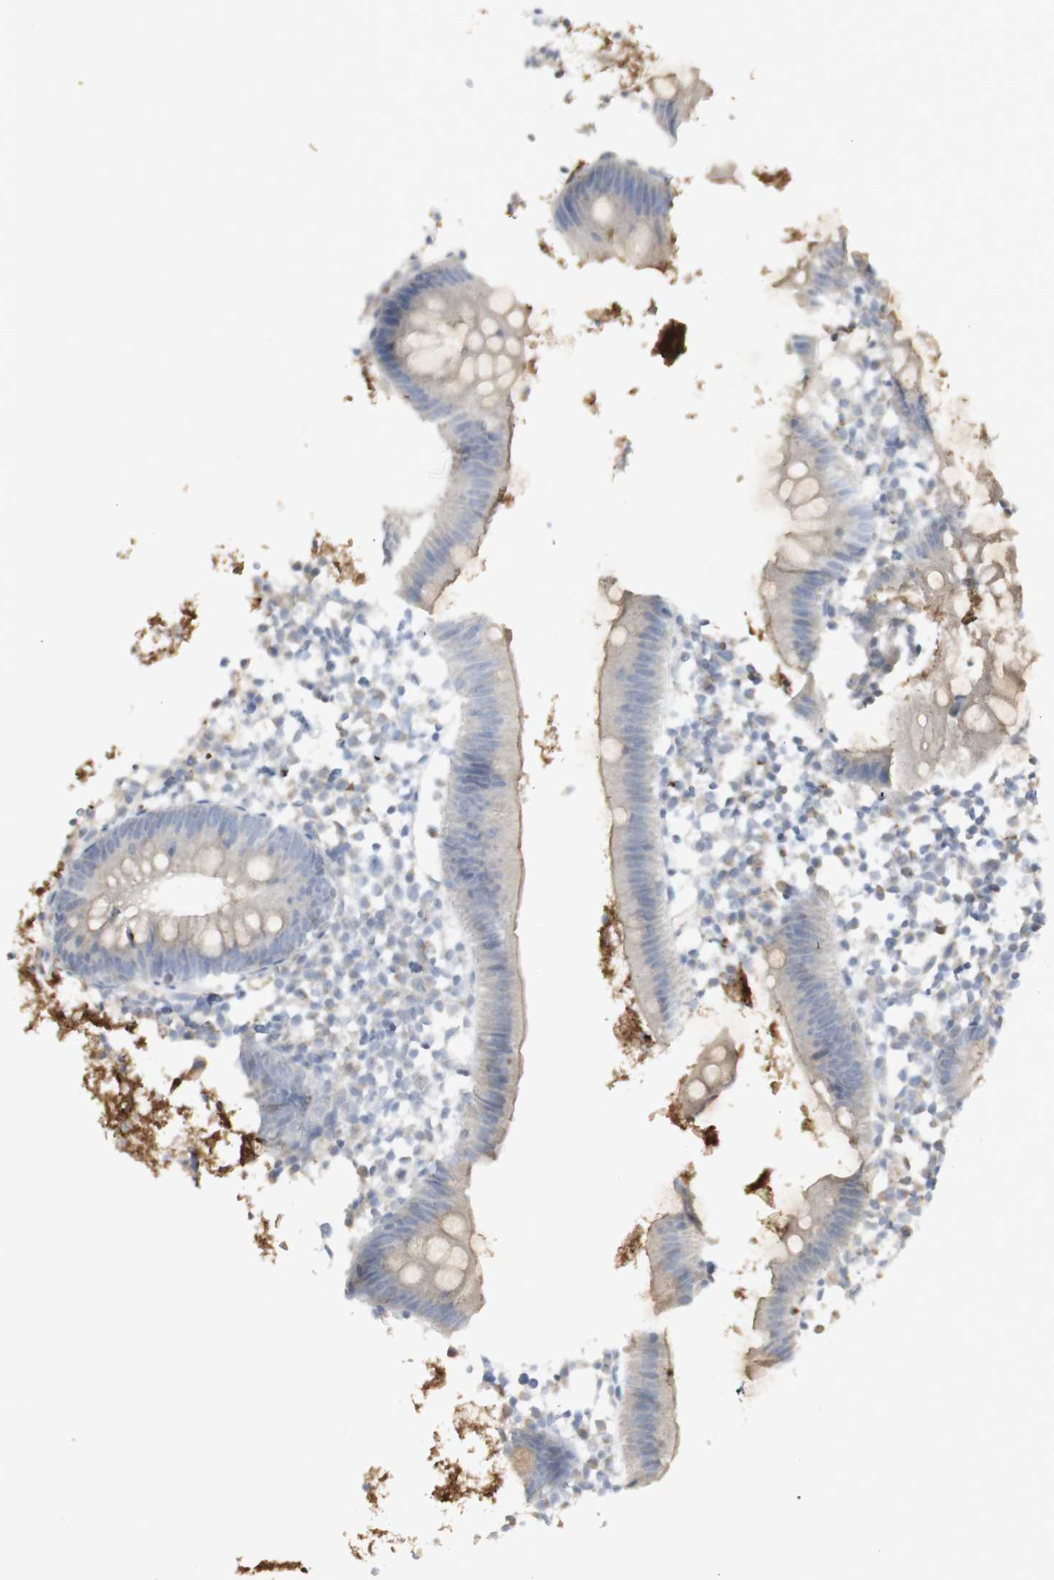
{"staining": {"intensity": "negative", "quantity": "none", "location": "none"}, "tissue": "appendix", "cell_type": "Glandular cells", "image_type": "normal", "snomed": [{"axis": "morphology", "description": "Normal tissue, NOS"}, {"axis": "topography", "description": "Appendix"}], "caption": "Human appendix stained for a protein using immunohistochemistry (IHC) exhibits no staining in glandular cells.", "gene": "INS", "patient": {"sex": "female", "age": 20}}